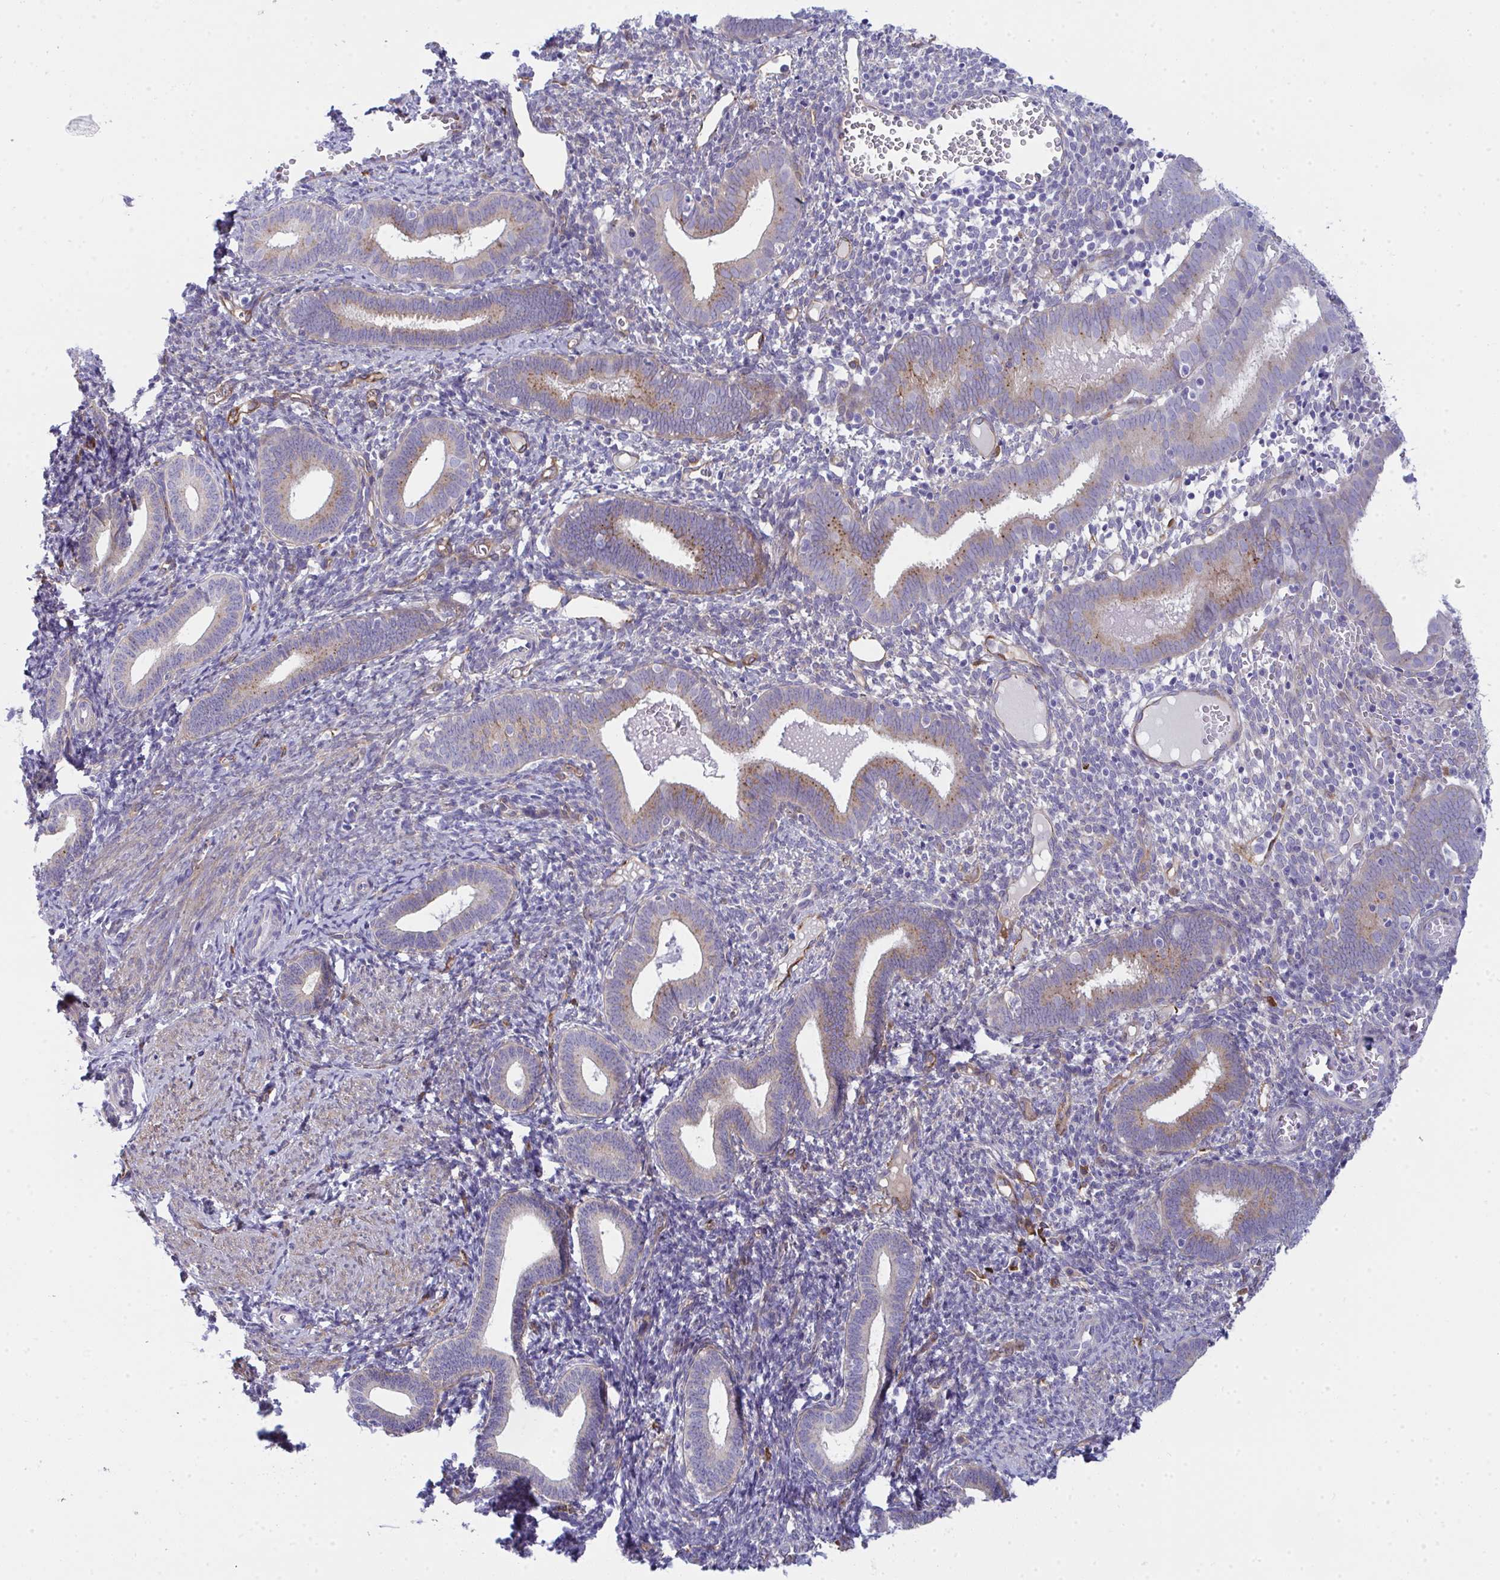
{"staining": {"intensity": "weak", "quantity": "<25%", "location": "cytoplasmic/membranous"}, "tissue": "endometrium", "cell_type": "Cells in endometrial stroma", "image_type": "normal", "snomed": [{"axis": "morphology", "description": "Normal tissue, NOS"}, {"axis": "topography", "description": "Endometrium"}], "caption": "Immunohistochemistry (IHC) of benign human endometrium displays no positivity in cells in endometrial stroma.", "gene": "GAB1", "patient": {"sex": "female", "age": 41}}